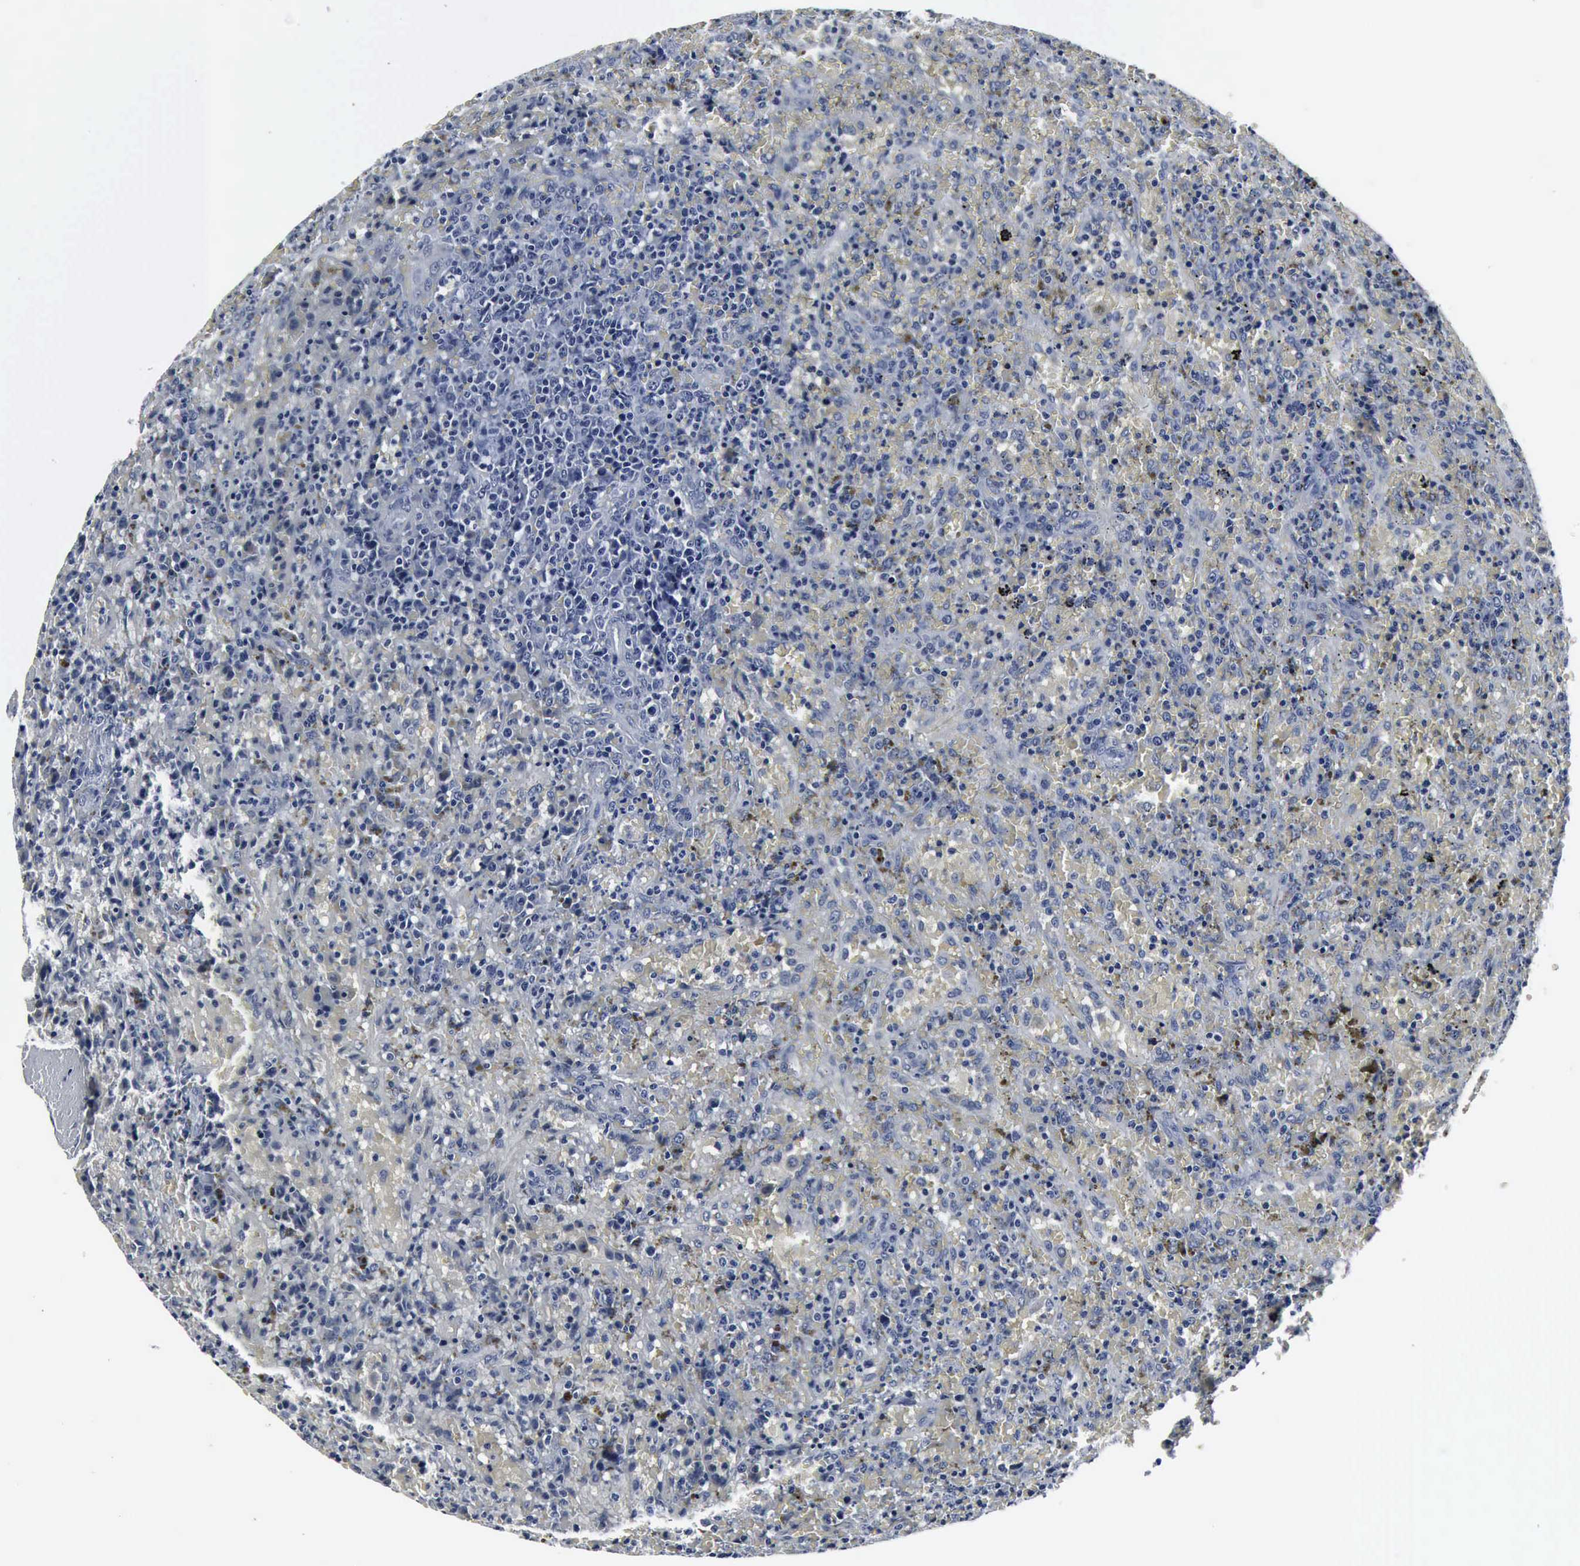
{"staining": {"intensity": "negative", "quantity": "none", "location": "none"}, "tissue": "lymphoma", "cell_type": "Tumor cells", "image_type": "cancer", "snomed": [{"axis": "morphology", "description": "Malignant lymphoma, non-Hodgkin's type, High grade"}, {"axis": "topography", "description": "Spleen"}, {"axis": "topography", "description": "Lymph node"}], "caption": "Immunohistochemistry image of malignant lymphoma, non-Hodgkin's type (high-grade) stained for a protein (brown), which shows no expression in tumor cells.", "gene": "SNAP25", "patient": {"sex": "female", "age": 70}}